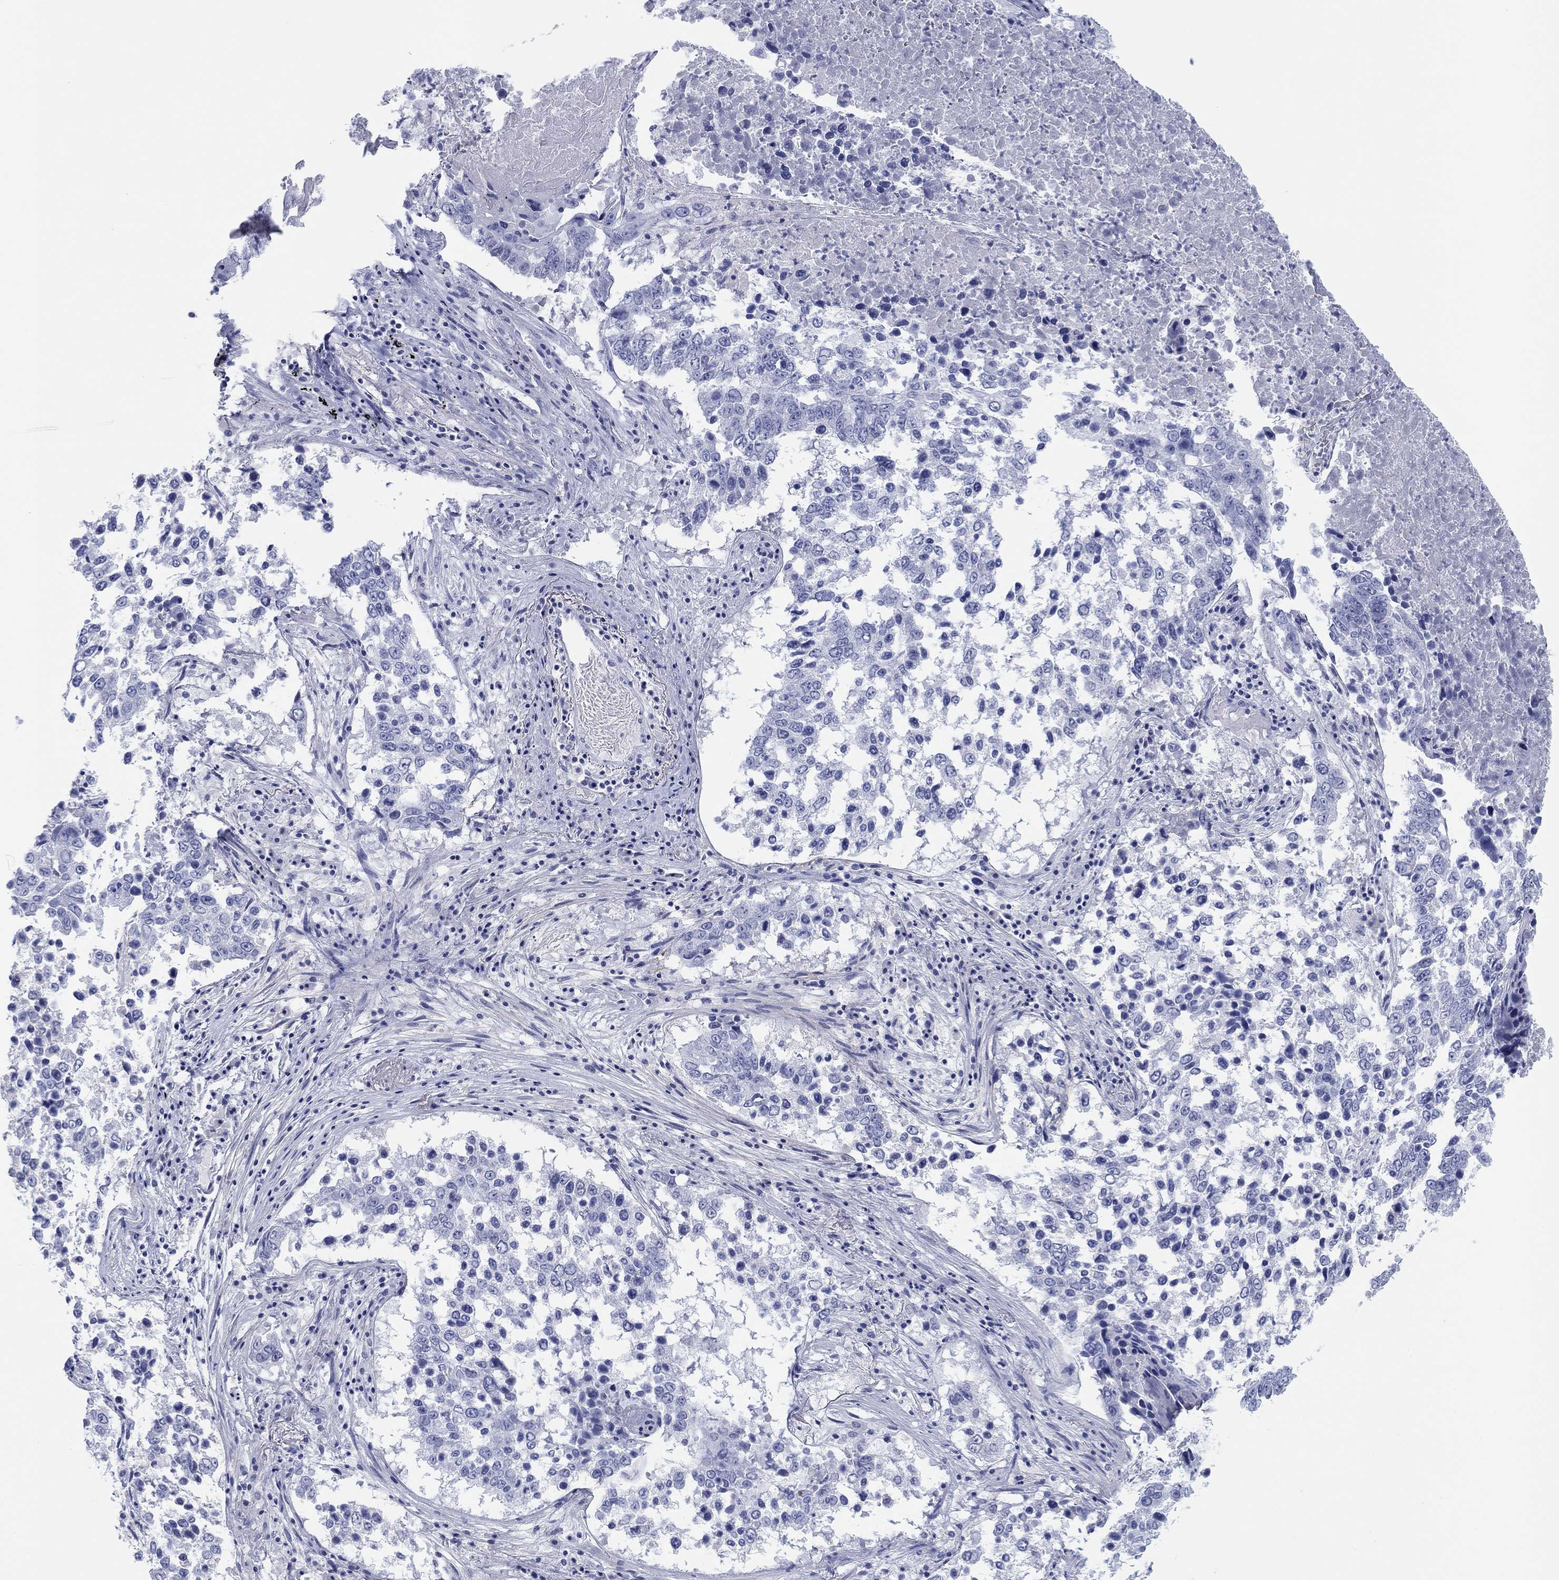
{"staining": {"intensity": "negative", "quantity": "none", "location": "none"}, "tissue": "lung cancer", "cell_type": "Tumor cells", "image_type": "cancer", "snomed": [{"axis": "morphology", "description": "Squamous cell carcinoma, NOS"}, {"axis": "topography", "description": "Lung"}], "caption": "Immunohistochemistry micrograph of human lung cancer stained for a protein (brown), which shows no positivity in tumor cells.", "gene": "PDYN", "patient": {"sex": "male", "age": 82}}